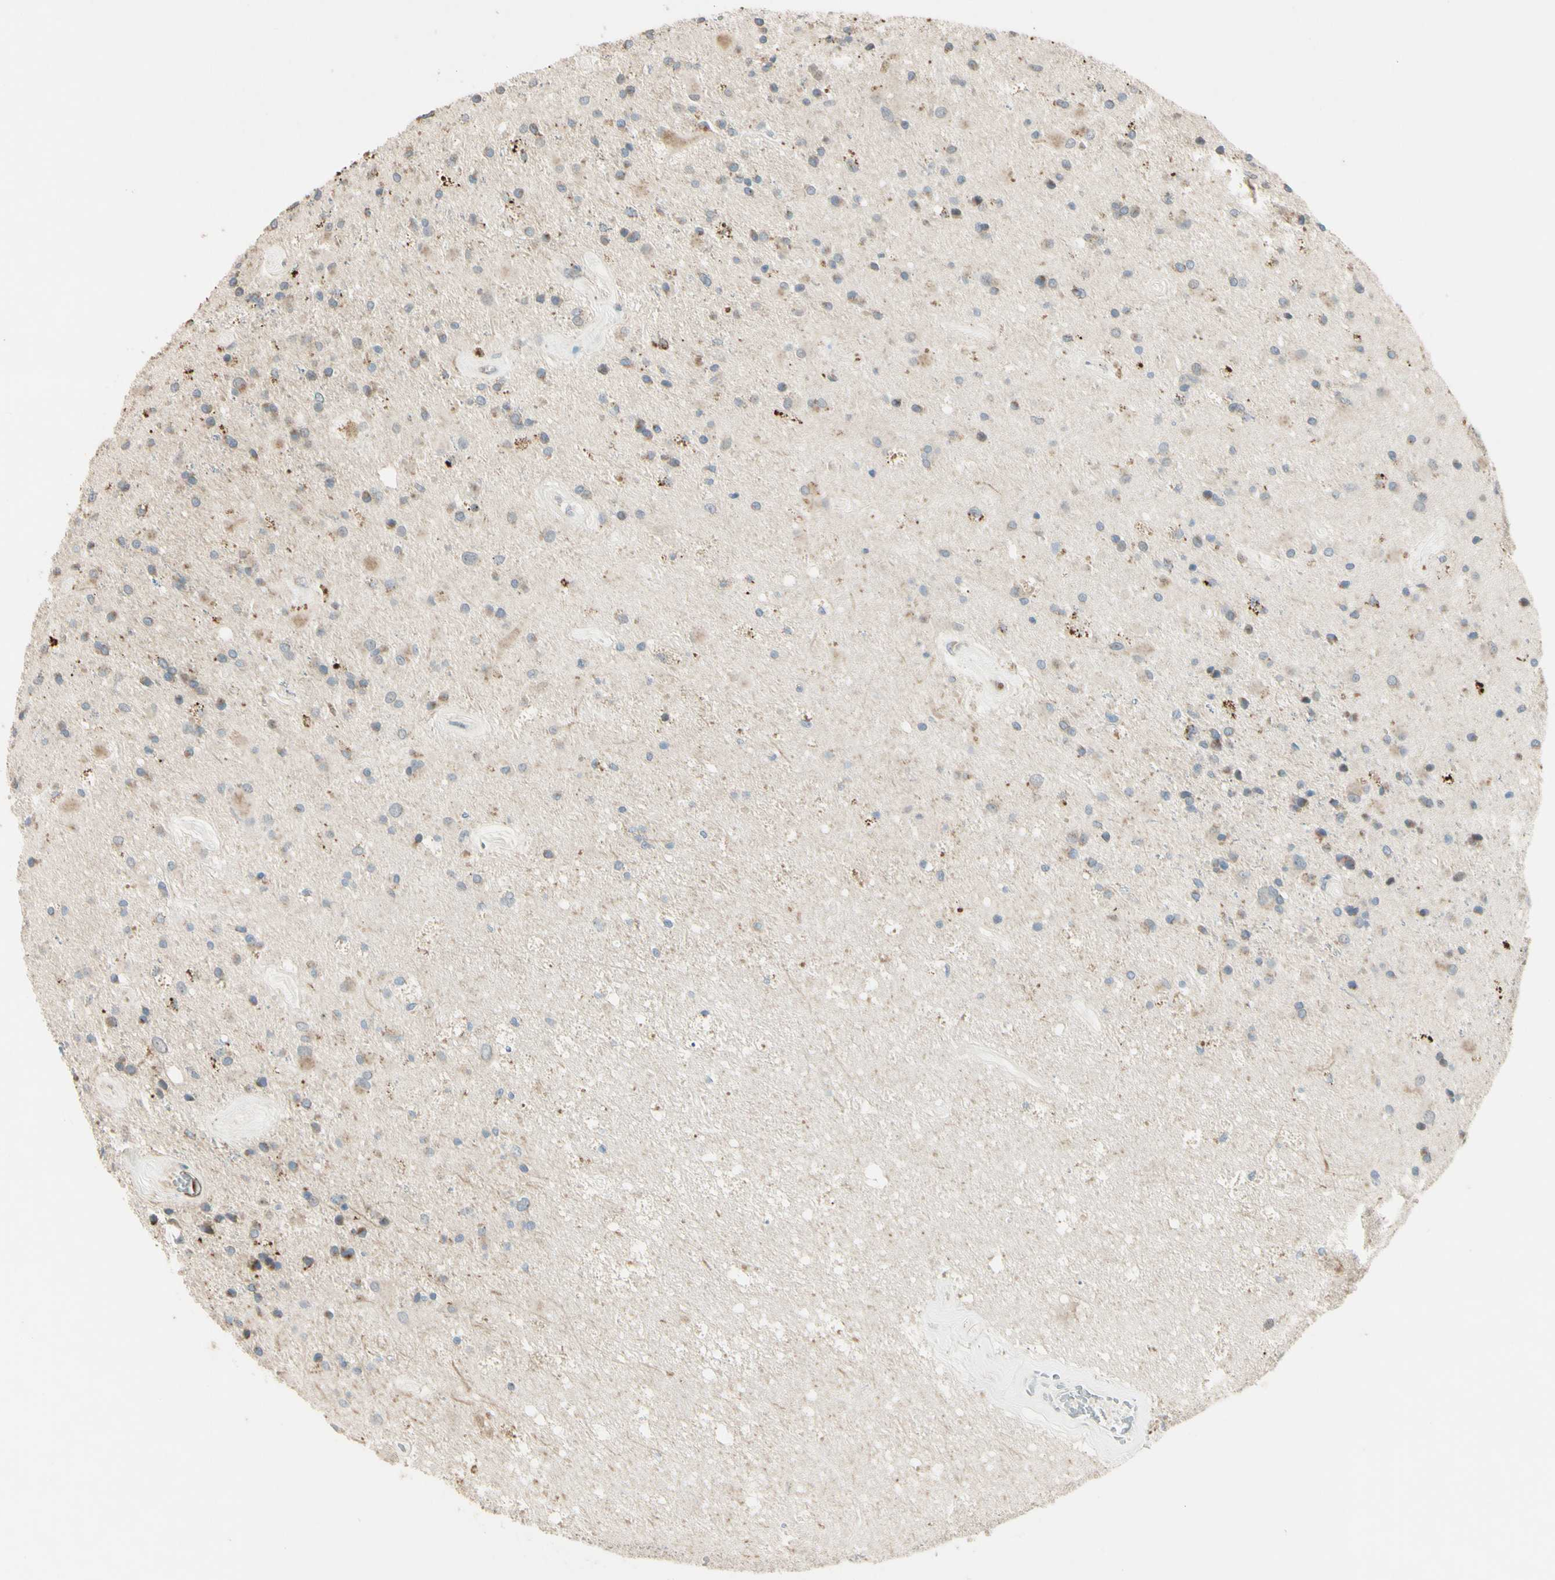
{"staining": {"intensity": "weak", "quantity": "25%-75%", "location": "cytoplasmic/membranous"}, "tissue": "glioma", "cell_type": "Tumor cells", "image_type": "cancer", "snomed": [{"axis": "morphology", "description": "Glioma, malignant, Low grade"}, {"axis": "topography", "description": "Brain"}], "caption": "Immunohistochemistry of human malignant low-grade glioma displays low levels of weak cytoplasmic/membranous positivity in about 25%-75% of tumor cells. Immunohistochemistry (ihc) stains the protein in brown and the nuclei are stained blue.", "gene": "NDFIP1", "patient": {"sex": "male", "age": 58}}